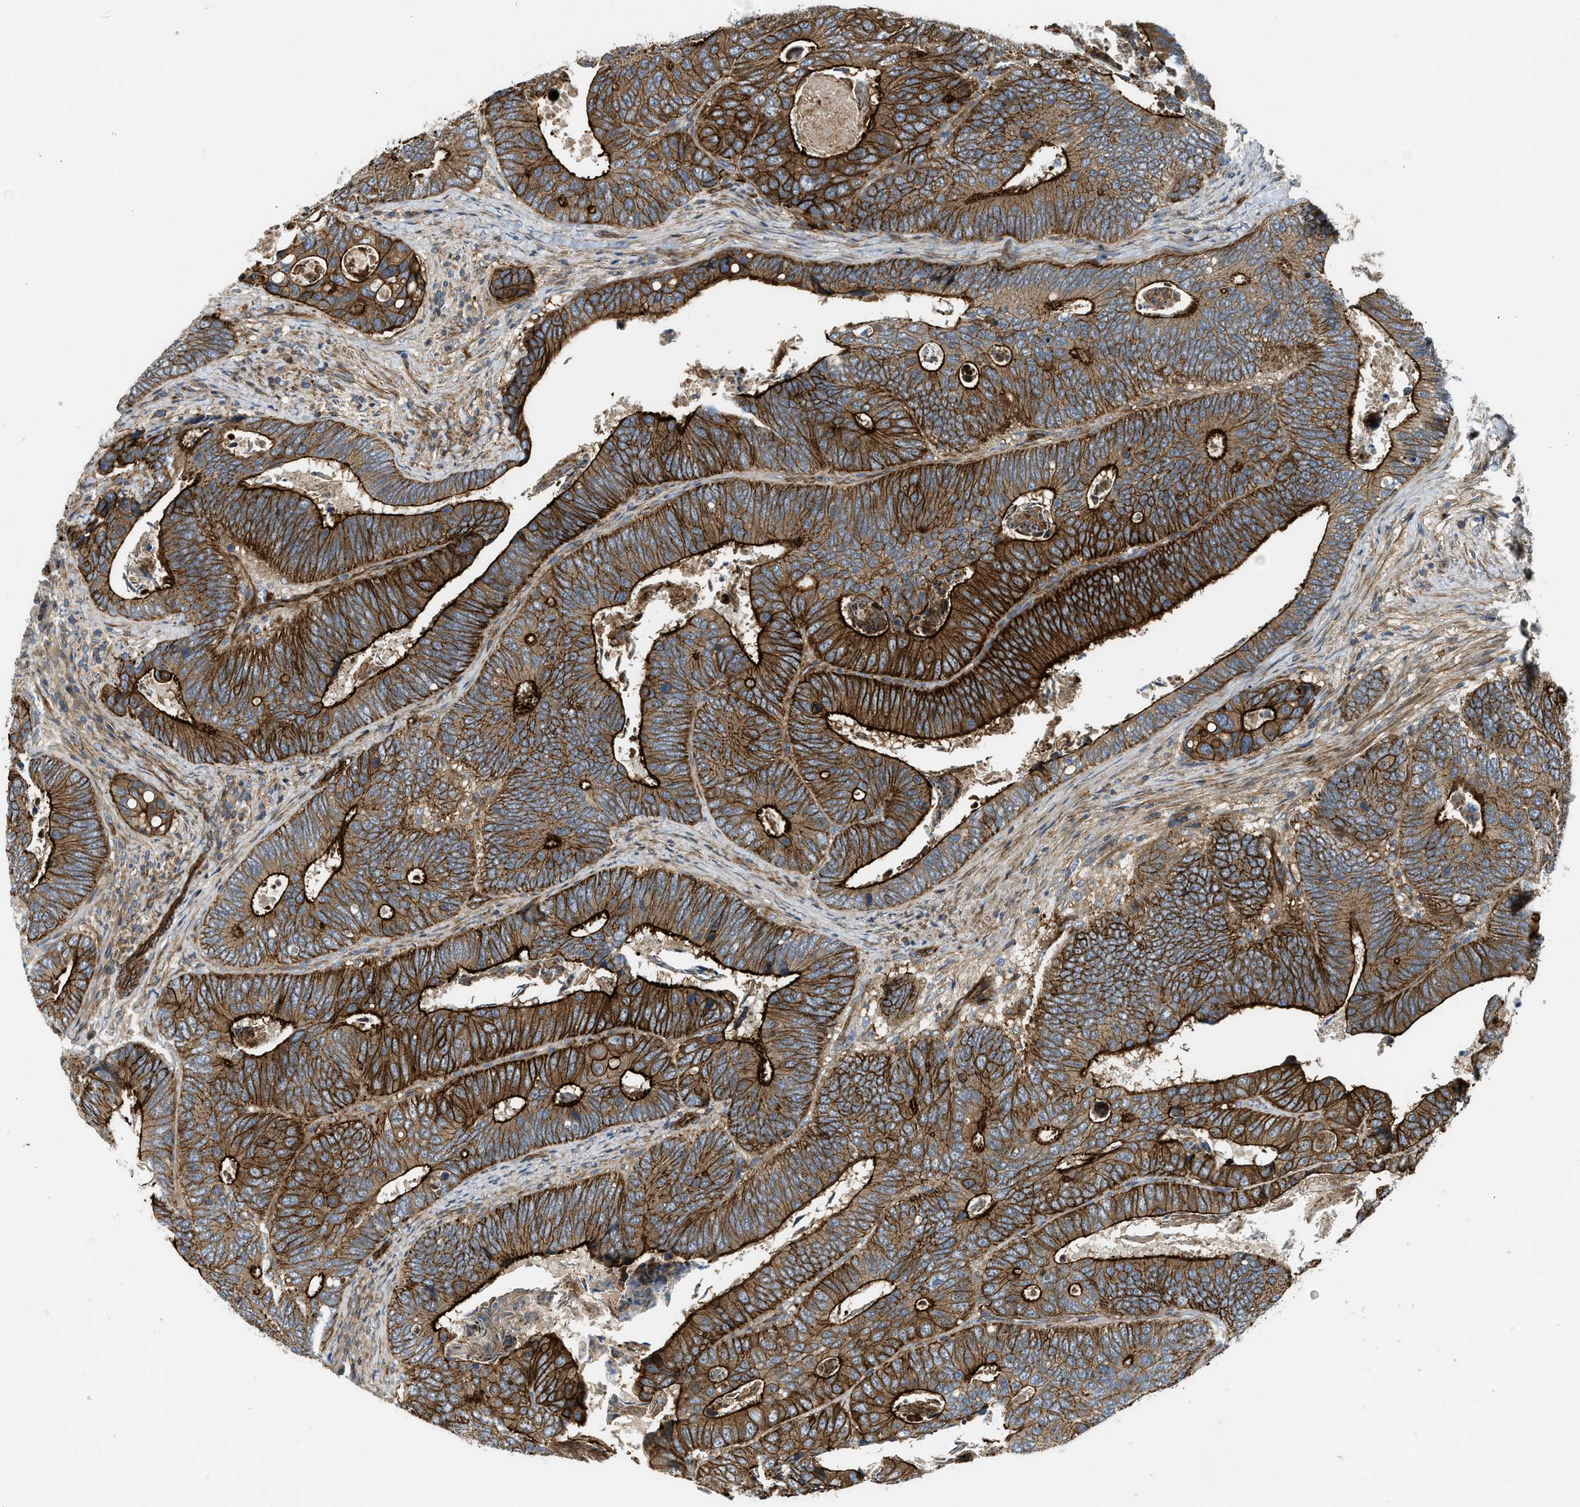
{"staining": {"intensity": "strong", "quantity": ">75%", "location": "cytoplasmic/membranous"}, "tissue": "colorectal cancer", "cell_type": "Tumor cells", "image_type": "cancer", "snomed": [{"axis": "morphology", "description": "Inflammation, NOS"}, {"axis": "morphology", "description": "Adenocarcinoma, NOS"}, {"axis": "topography", "description": "Colon"}], "caption": "IHC image of colorectal cancer (adenocarcinoma) stained for a protein (brown), which shows high levels of strong cytoplasmic/membranous positivity in approximately >75% of tumor cells.", "gene": "NYNRIN", "patient": {"sex": "male", "age": 72}}